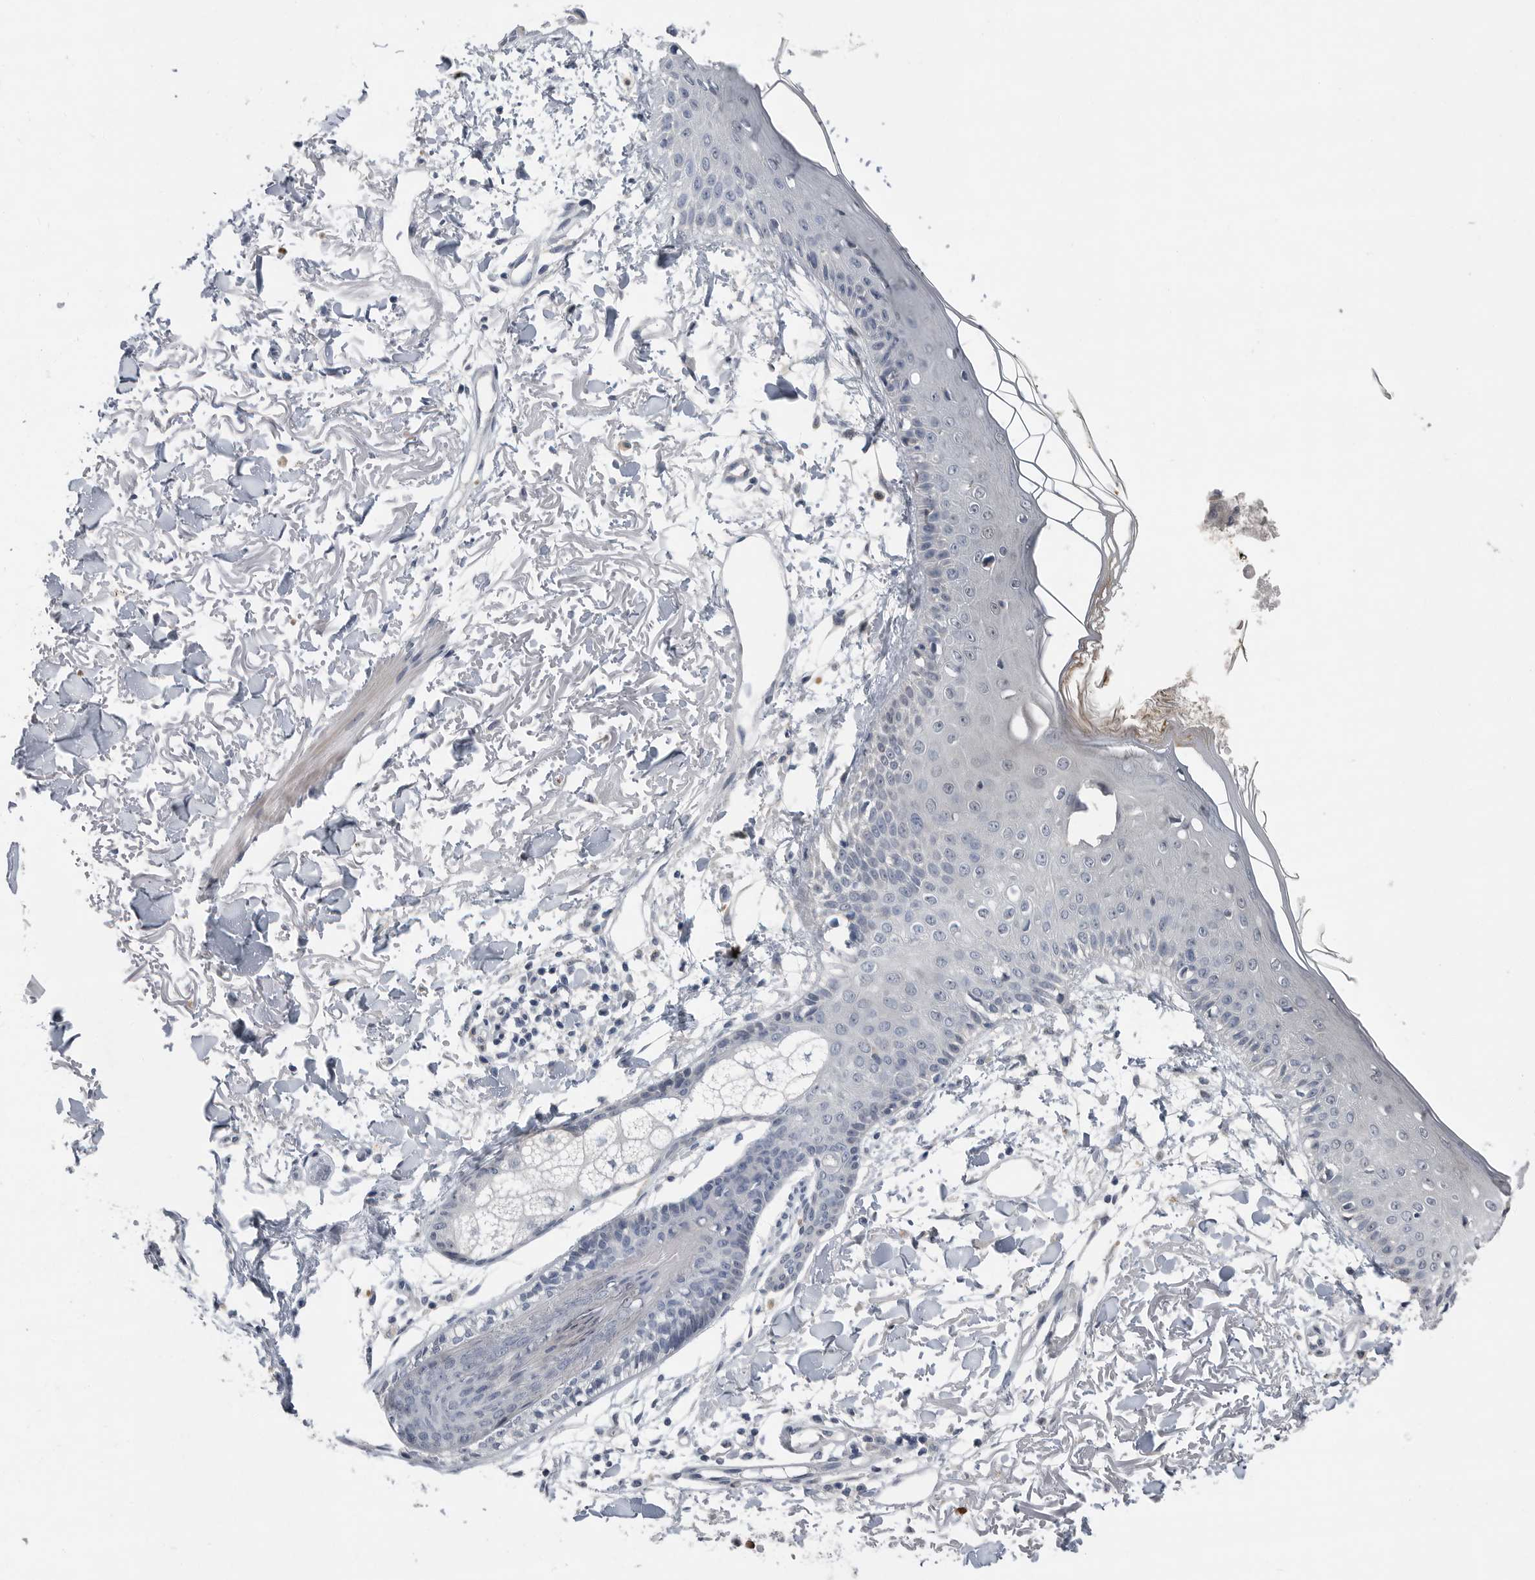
{"staining": {"intensity": "negative", "quantity": "none", "location": "none"}, "tissue": "skin", "cell_type": "Fibroblasts", "image_type": "normal", "snomed": [{"axis": "morphology", "description": "Normal tissue, NOS"}, {"axis": "morphology", "description": "Squamous cell carcinoma, NOS"}, {"axis": "topography", "description": "Skin"}, {"axis": "topography", "description": "Peripheral nerve tissue"}], "caption": "DAB (3,3'-diaminobenzidine) immunohistochemical staining of unremarkable human skin shows no significant staining in fibroblasts.", "gene": "SCP2", "patient": {"sex": "male", "age": 83}}